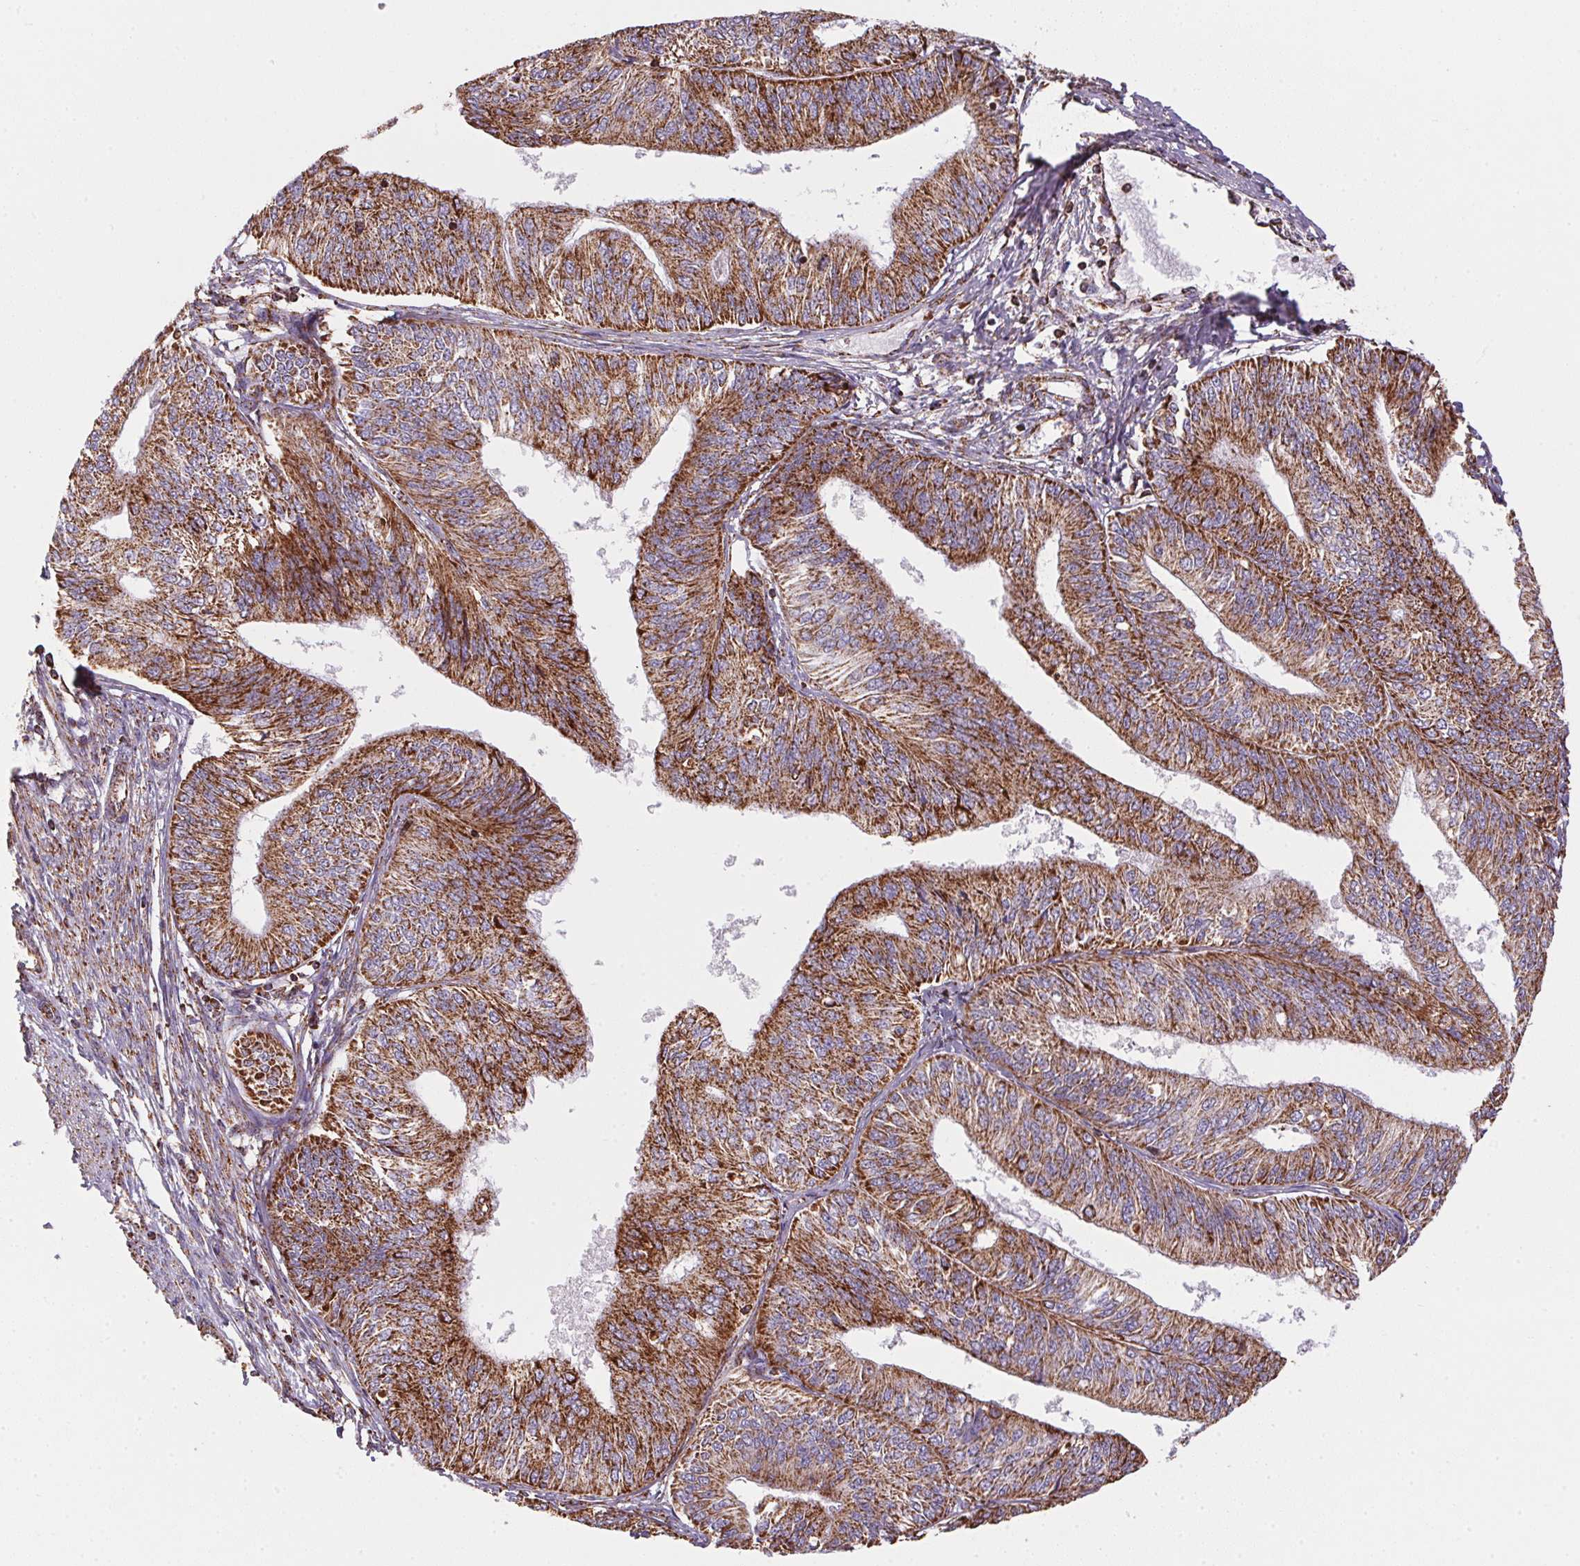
{"staining": {"intensity": "strong", "quantity": ">75%", "location": "cytoplasmic/membranous"}, "tissue": "endometrial cancer", "cell_type": "Tumor cells", "image_type": "cancer", "snomed": [{"axis": "morphology", "description": "Adenocarcinoma, NOS"}, {"axis": "topography", "description": "Endometrium"}], "caption": "Strong cytoplasmic/membranous protein expression is seen in about >75% of tumor cells in endometrial adenocarcinoma.", "gene": "NDUFS2", "patient": {"sex": "female", "age": 58}}